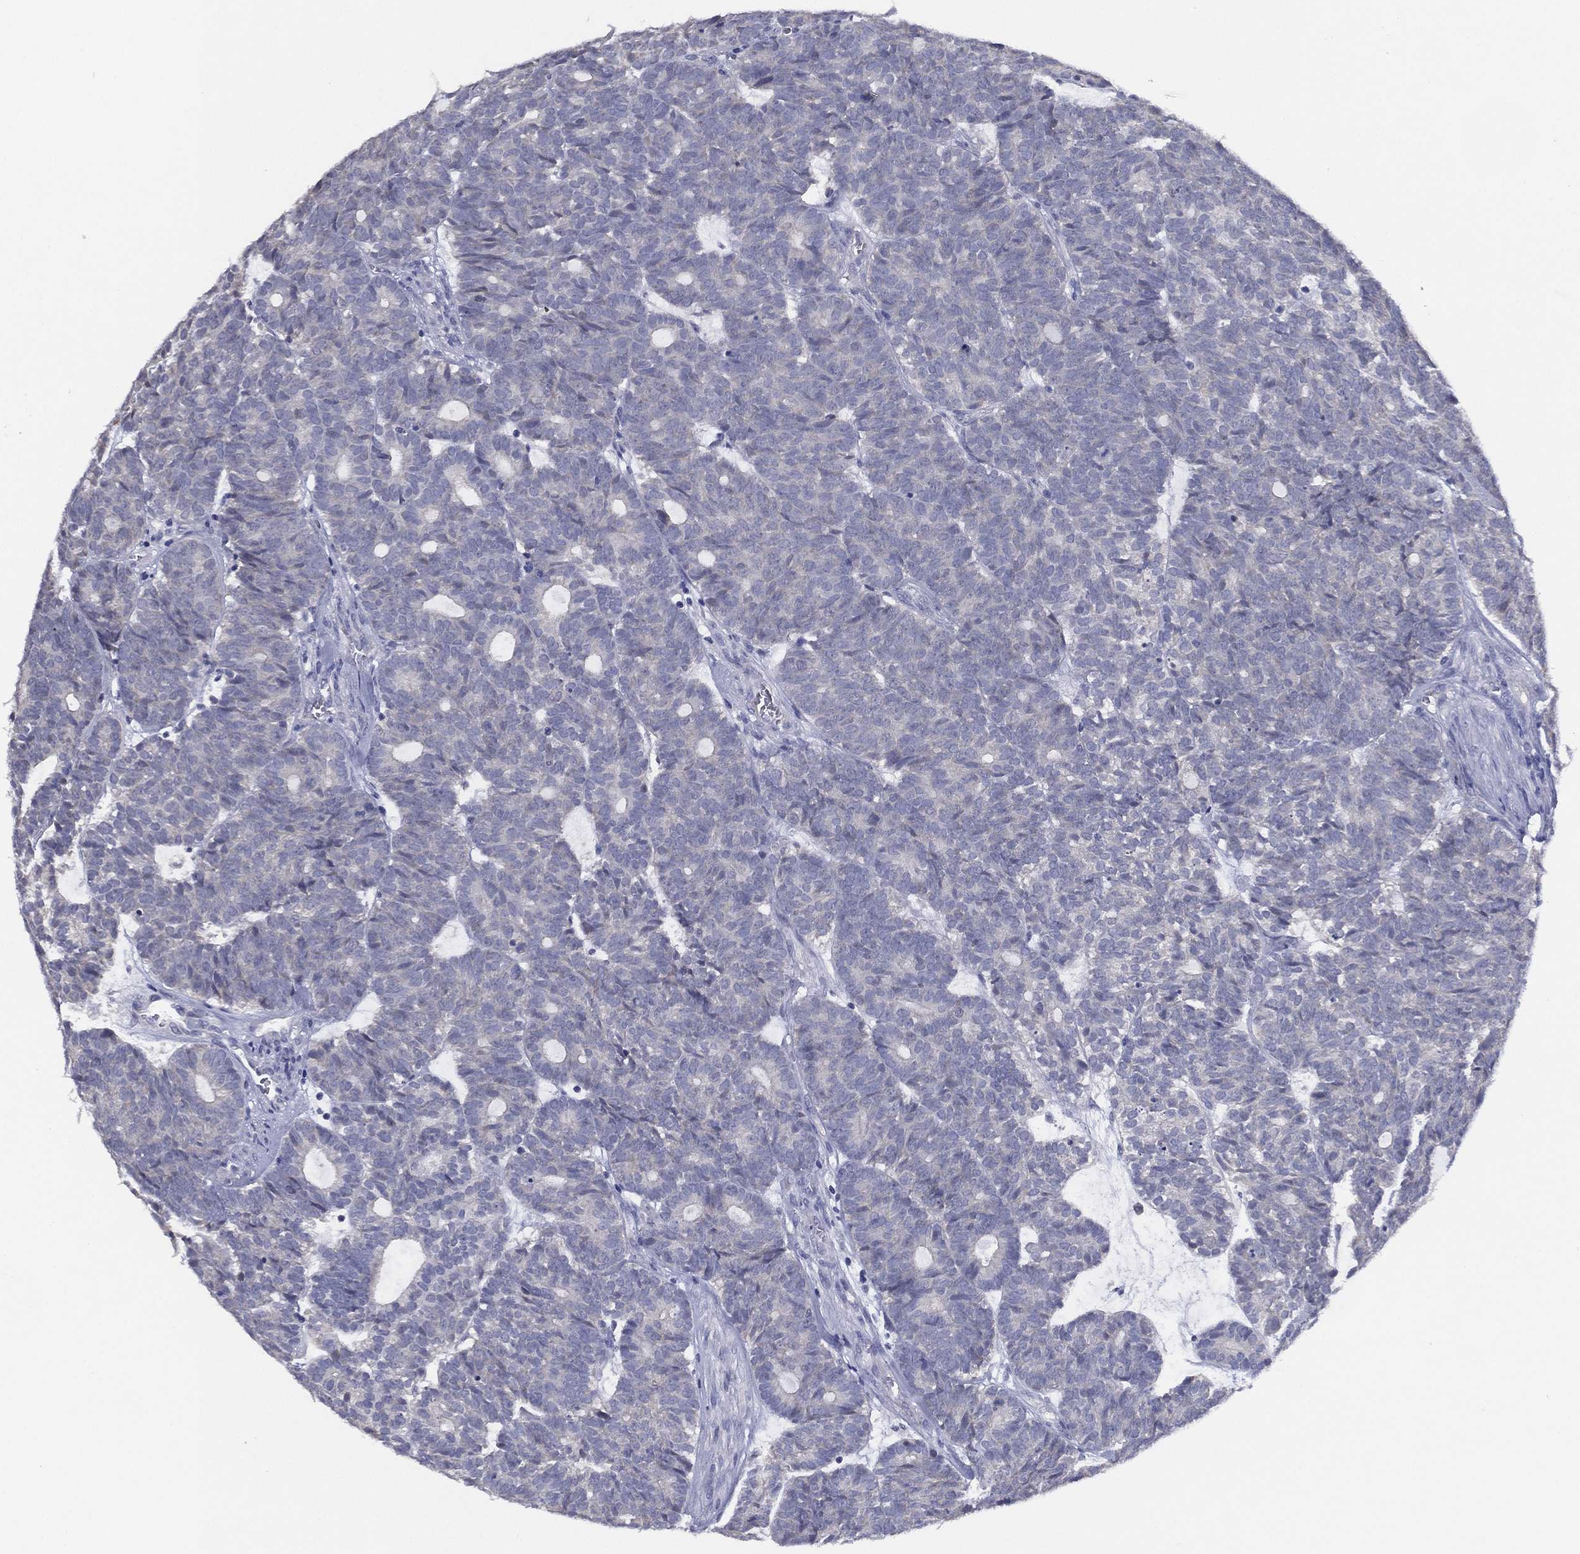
{"staining": {"intensity": "negative", "quantity": "none", "location": "none"}, "tissue": "head and neck cancer", "cell_type": "Tumor cells", "image_type": "cancer", "snomed": [{"axis": "morphology", "description": "Adenocarcinoma, NOS"}, {"axis": "topography", "description": "Head-Neck"}], "caption": "High magnification brightfield microscopy of head and neck cancer (adenocarcinoma) stained with DAB (3,3'-diaminobenzidine) (brown) and counterstained with hematoxylin (blue): tumor cells show no significant staining.", "gene": "SLC13A4", "patient": {"sex": "female", "age": 81}}